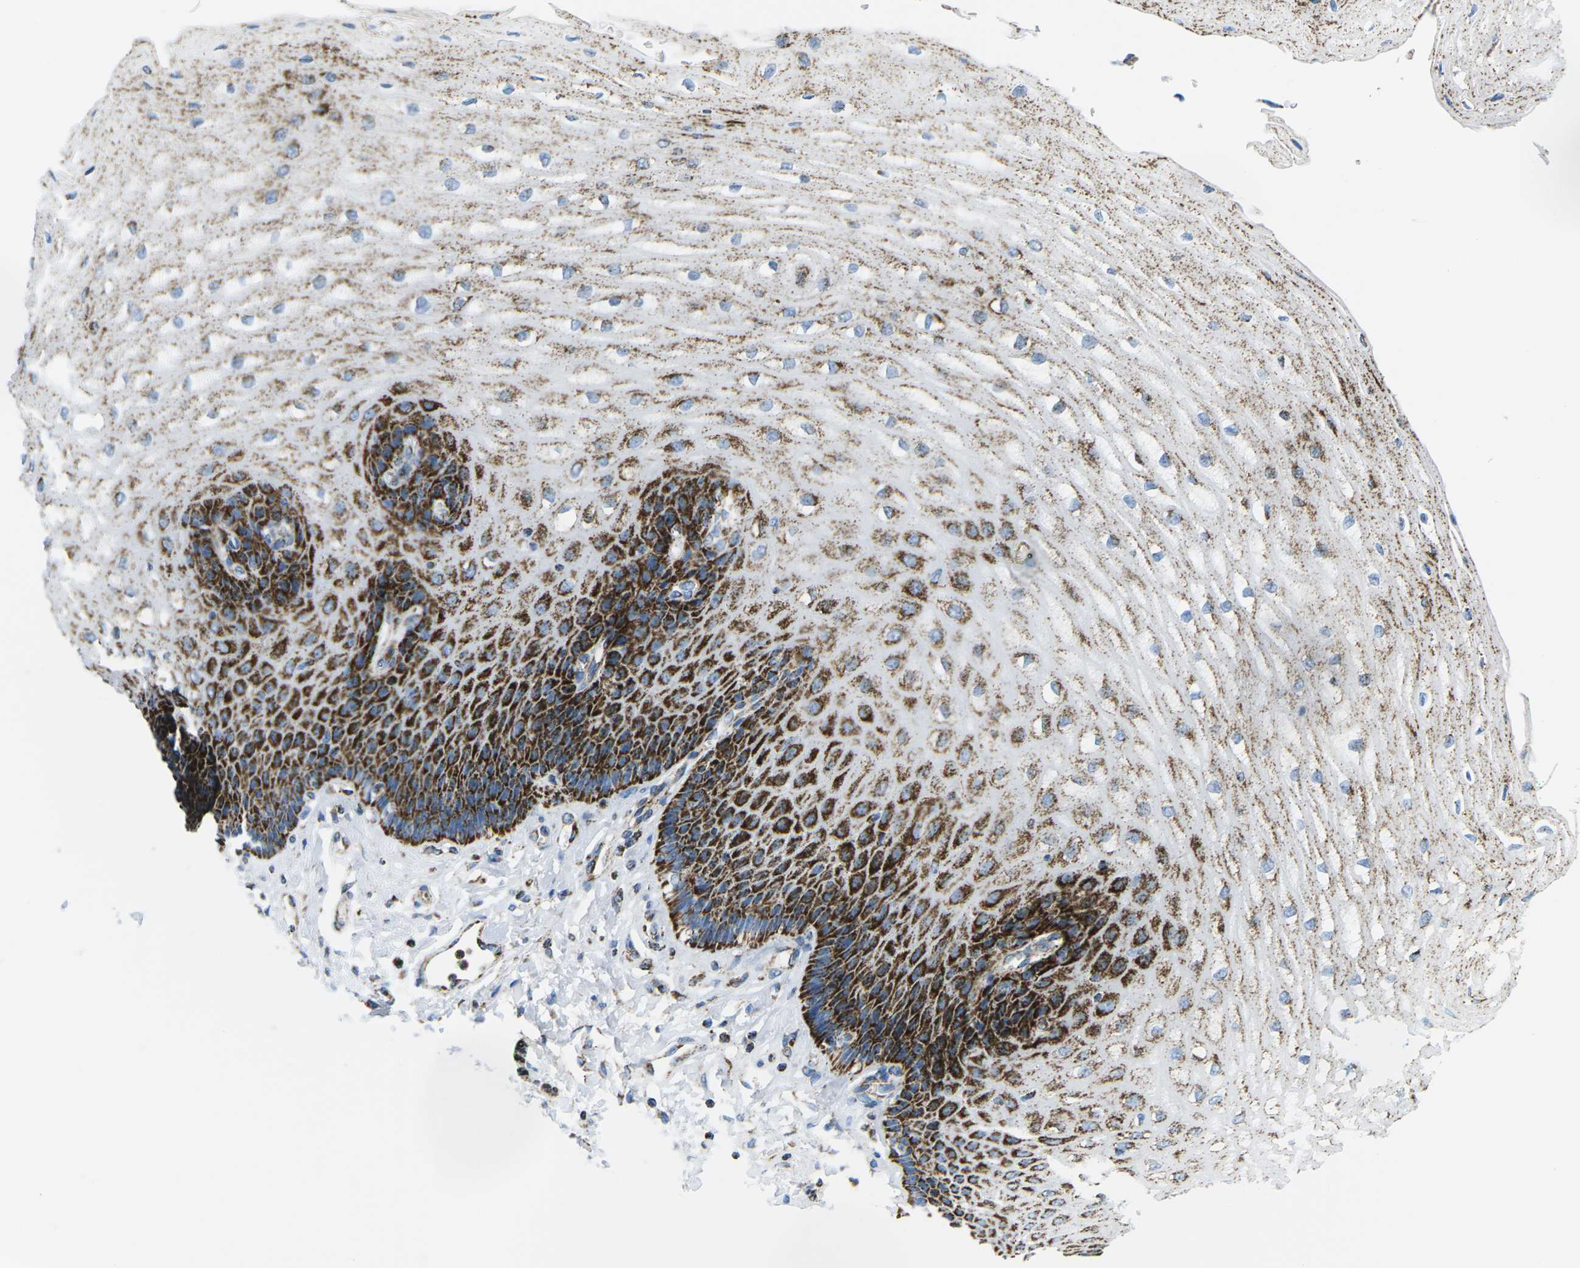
{"staining": {"intensity": "strong", "quantity": ">75%", "location": "cytoplasmic/membranous"}, "tissue": "esophagus", "cell_type": "Squamous epithelial cells", "image_type": "normal", "snomed": [{"axis": "morphology", "description": "Normal tissue, NOS"}, {"axis": "topography", "description": "Esophagus"}], "caption": "Protein staining by IHC exhibits strong cytoplasmic/membranous expression in about >75% of squamous epithelial cells in unremarkable esophagus.", "gene": "COX6C", "patient": {"sex": "male", "age": 54}}